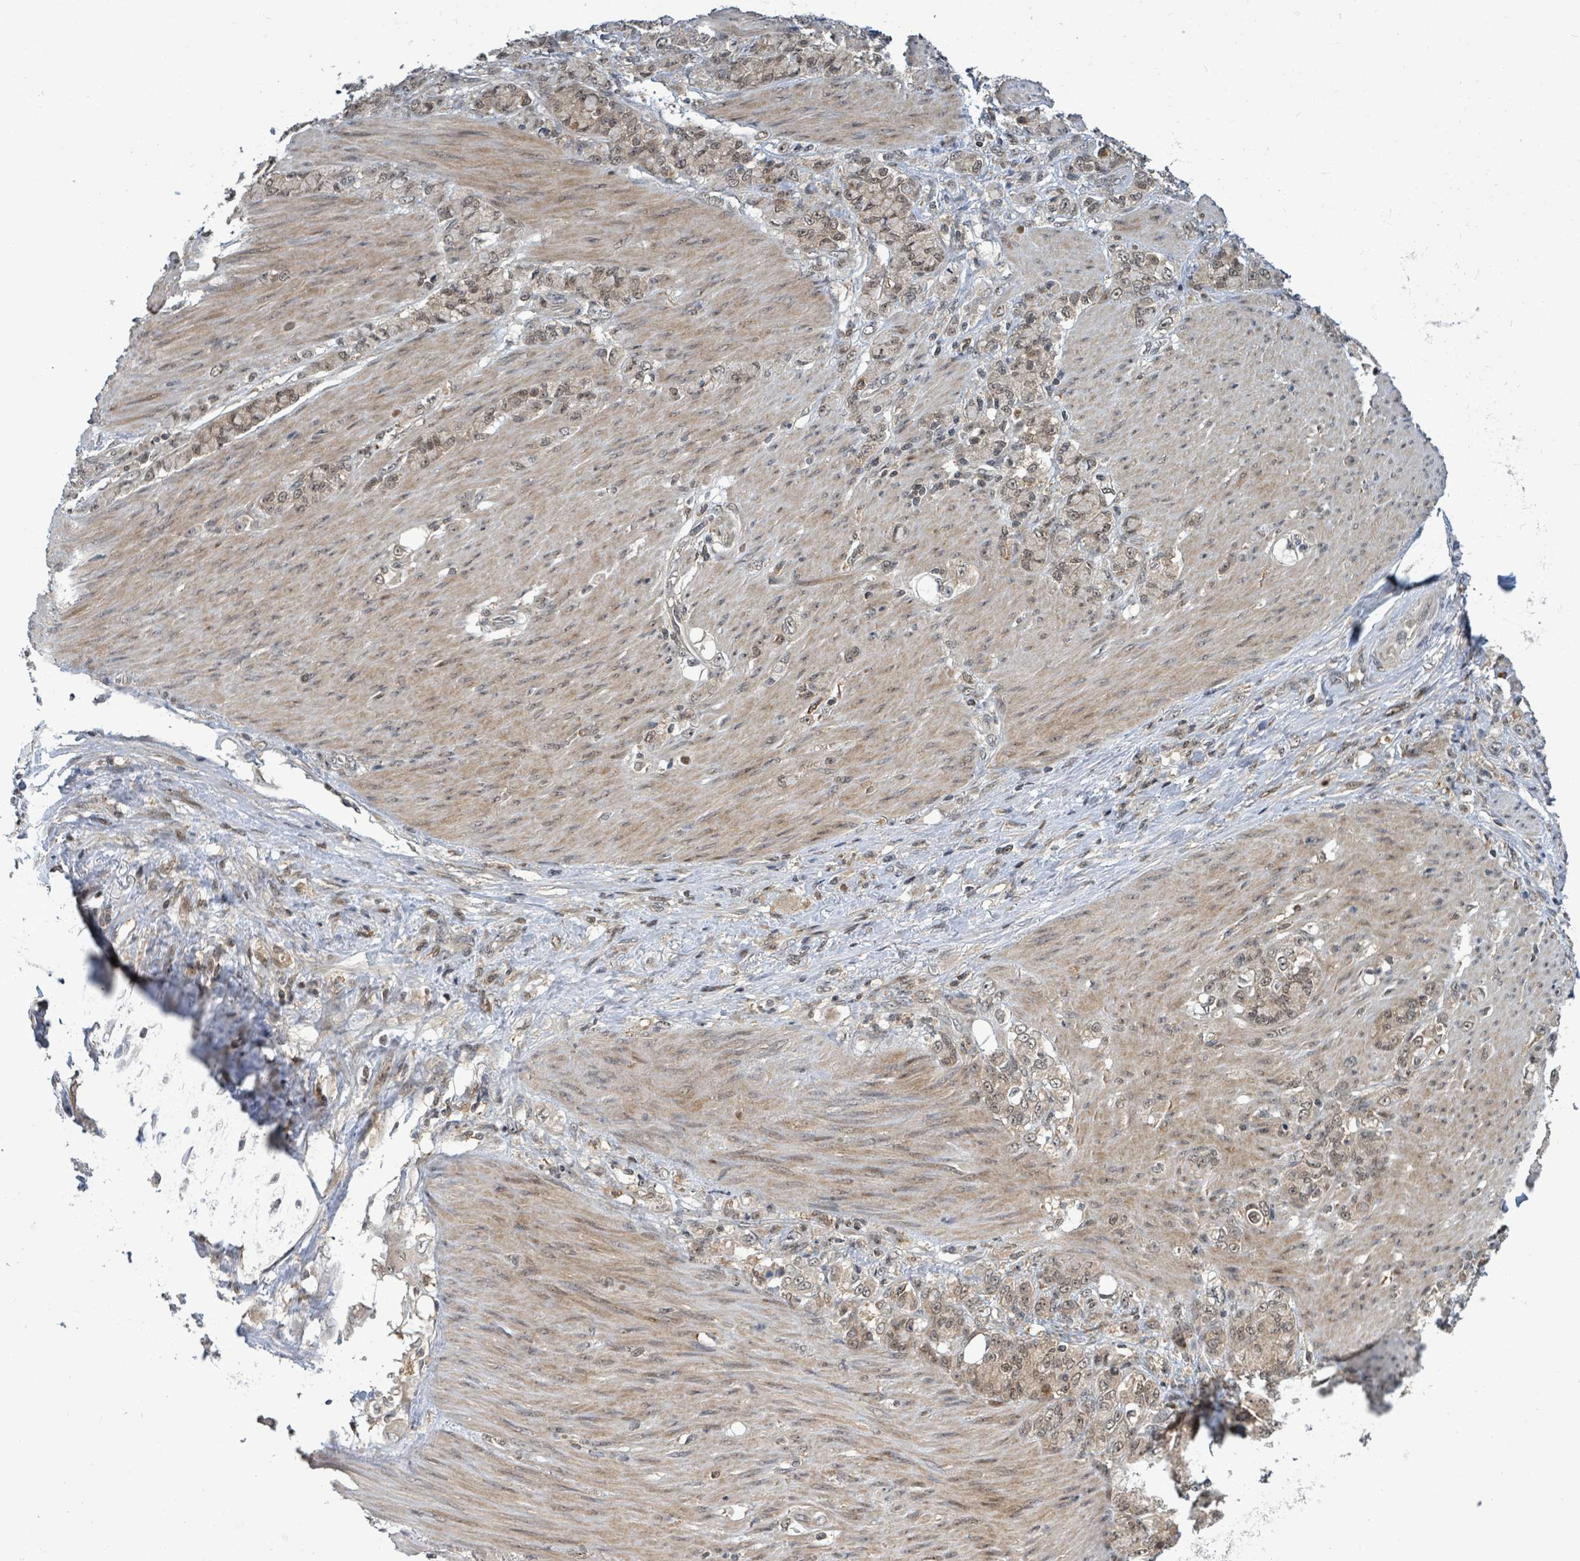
{"staining": {"intensity": "weak", "quantity": ">75%", "location": "cytoplasmic/membranous,nuclear"}, "tissue": "stomach cancer", "cell_type": "Tumor cells", "image_type": "cancer", "snomed": [{"axis": "morphology", "description": "Normal tissue, NOS"}, {"axis": "morphology", "description": "Adenocarcinoma, NOS"}, {"axis": "topography", "description": "Stomach"}], "caption": "Human stomach cancer (adenocarcinoma) stained with a protein marker displays weak staining in tumor cells.", "gene": "FBXO6", "patient": {"sex": "female", "age": 79}}